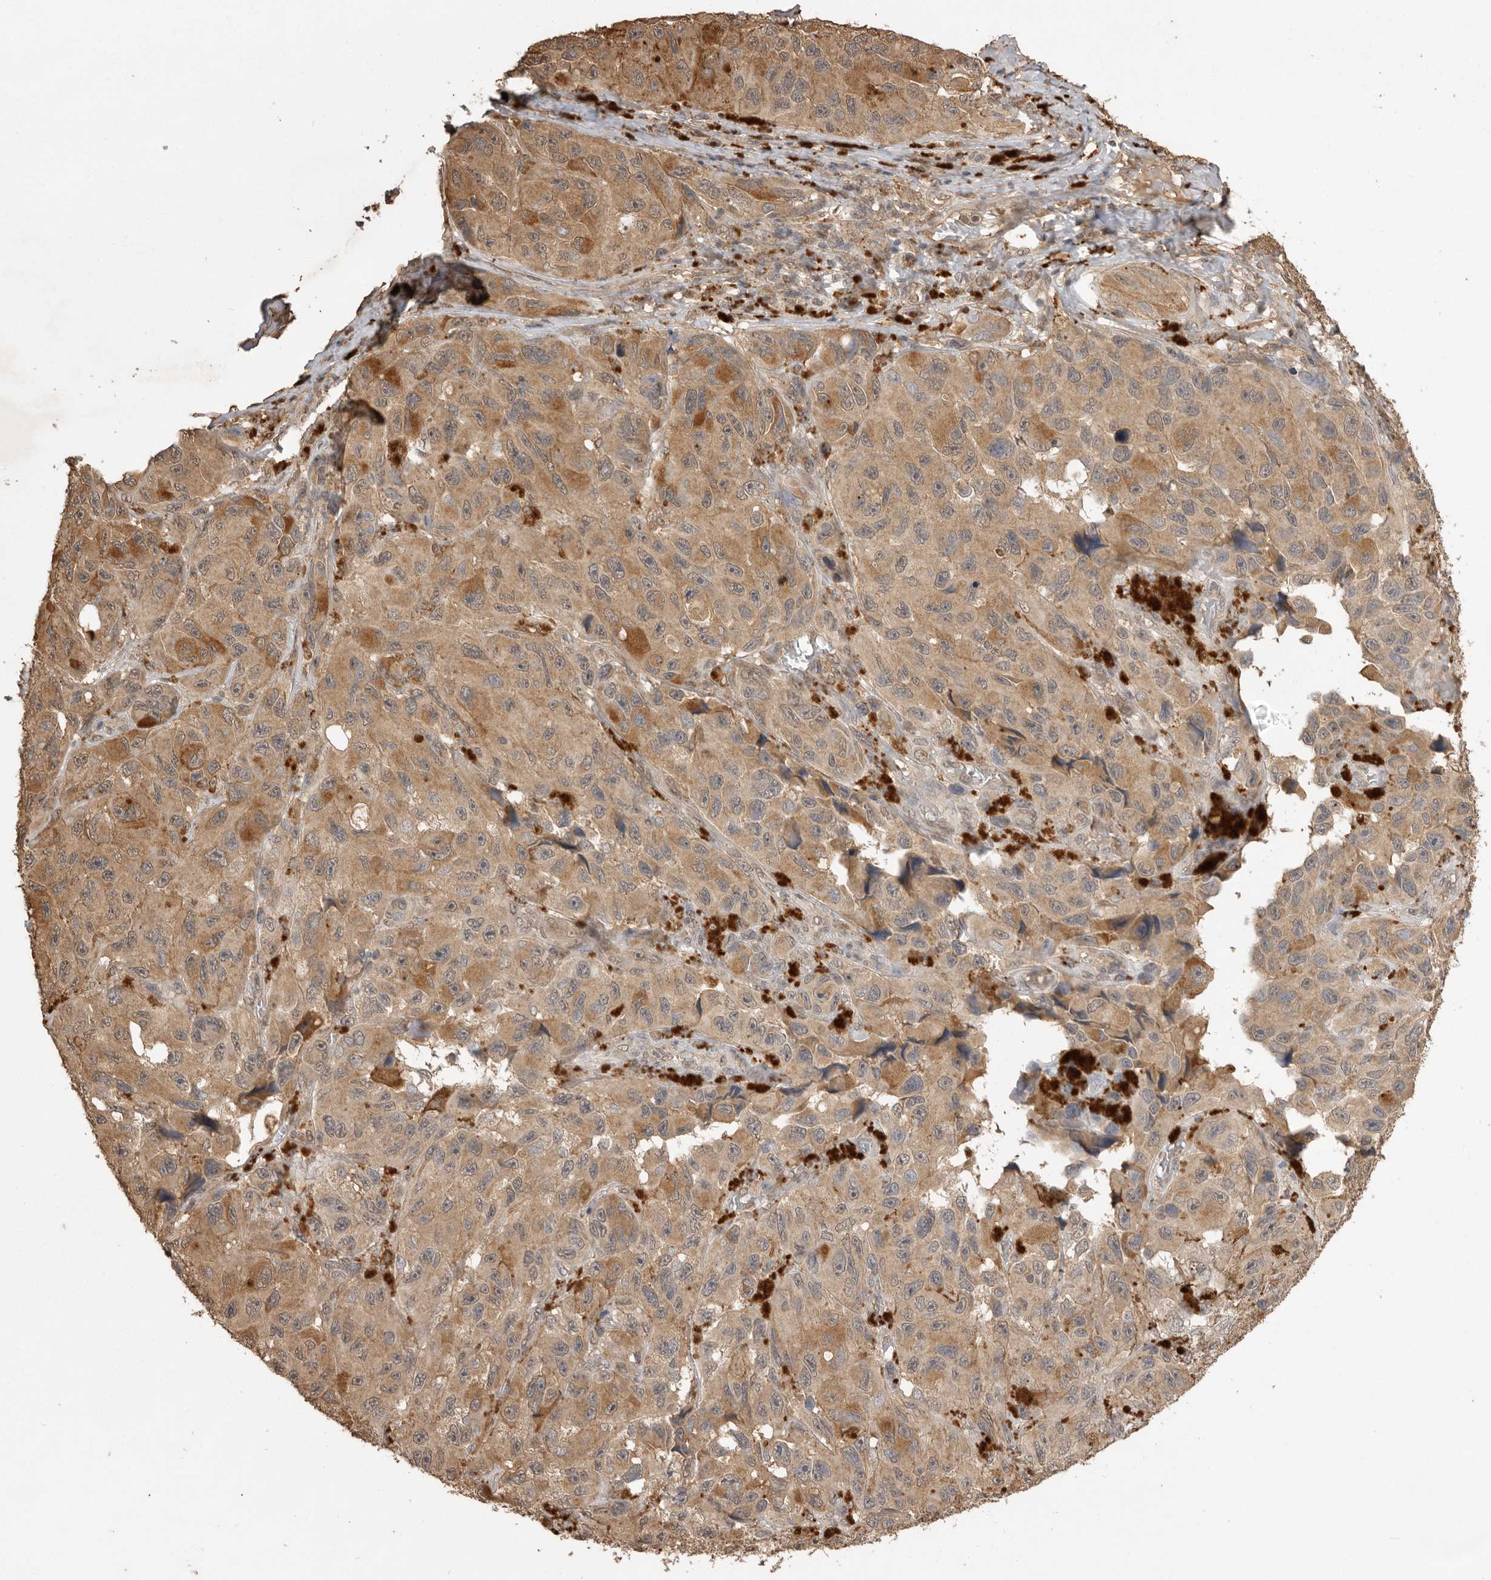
{"staining": {"intensity": "moderate", "quantity": ">75%", "location": "cytoplasmic/membranous"}, "tissue": "melanoma", "cell_type": "Tumor cells", "image_type": "cancer", "snomed": [{"axis": "morphology", "description": "Malignant melanoma, NOS"}, {"axis": "topography", "description": "Skin"}], "caption": "Immunohistochemical staining of malignant melanoma displays medium levels of moderate cytoplasmic/membranous positivity in approximately >75% of tumor cells.", "gene": "JAG2", "patient": {"sex": "female", "age": 73}}